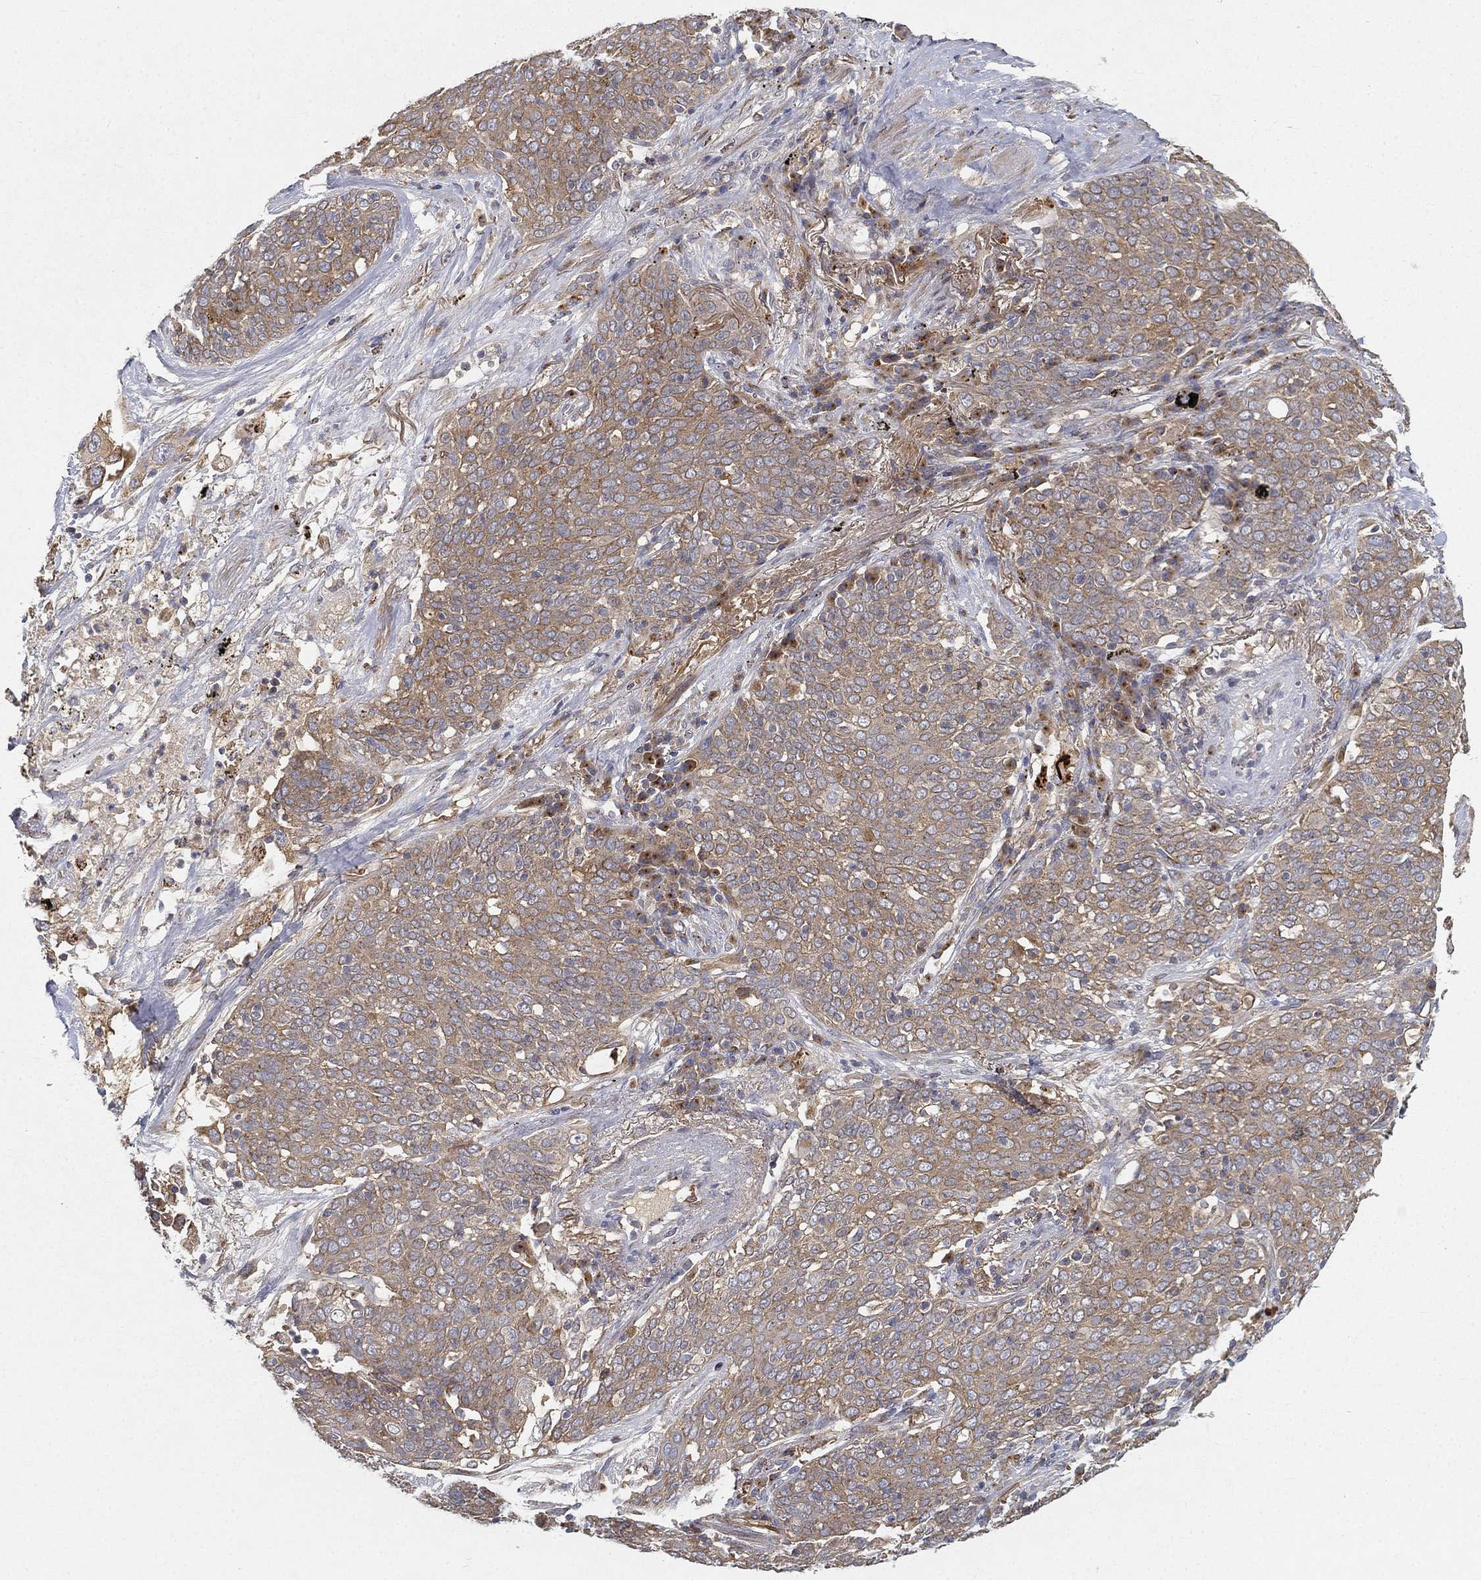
{"staining": {"intensity": "moderate", "quantity": ">75%", "location": "cytoplasmic/membranous"}, "tissue": "lung cancer", "cell_type": "Tumor cells", "image_type": "cancer", "snomed": [{"axis": "morphology", "description": "Squamous cell carcinoma, NOS"}, {"axis": "topography", "description": "Lung"}], "caption": "Approximately >75% of tumor cells in lung squamous cell carcinoma display moderate cytoplasmic/membranous protein positivity as visualized by brown immunohistochemical staining.", "gene": "CTSL", "patient": {"sex": "male", "age": 82}}